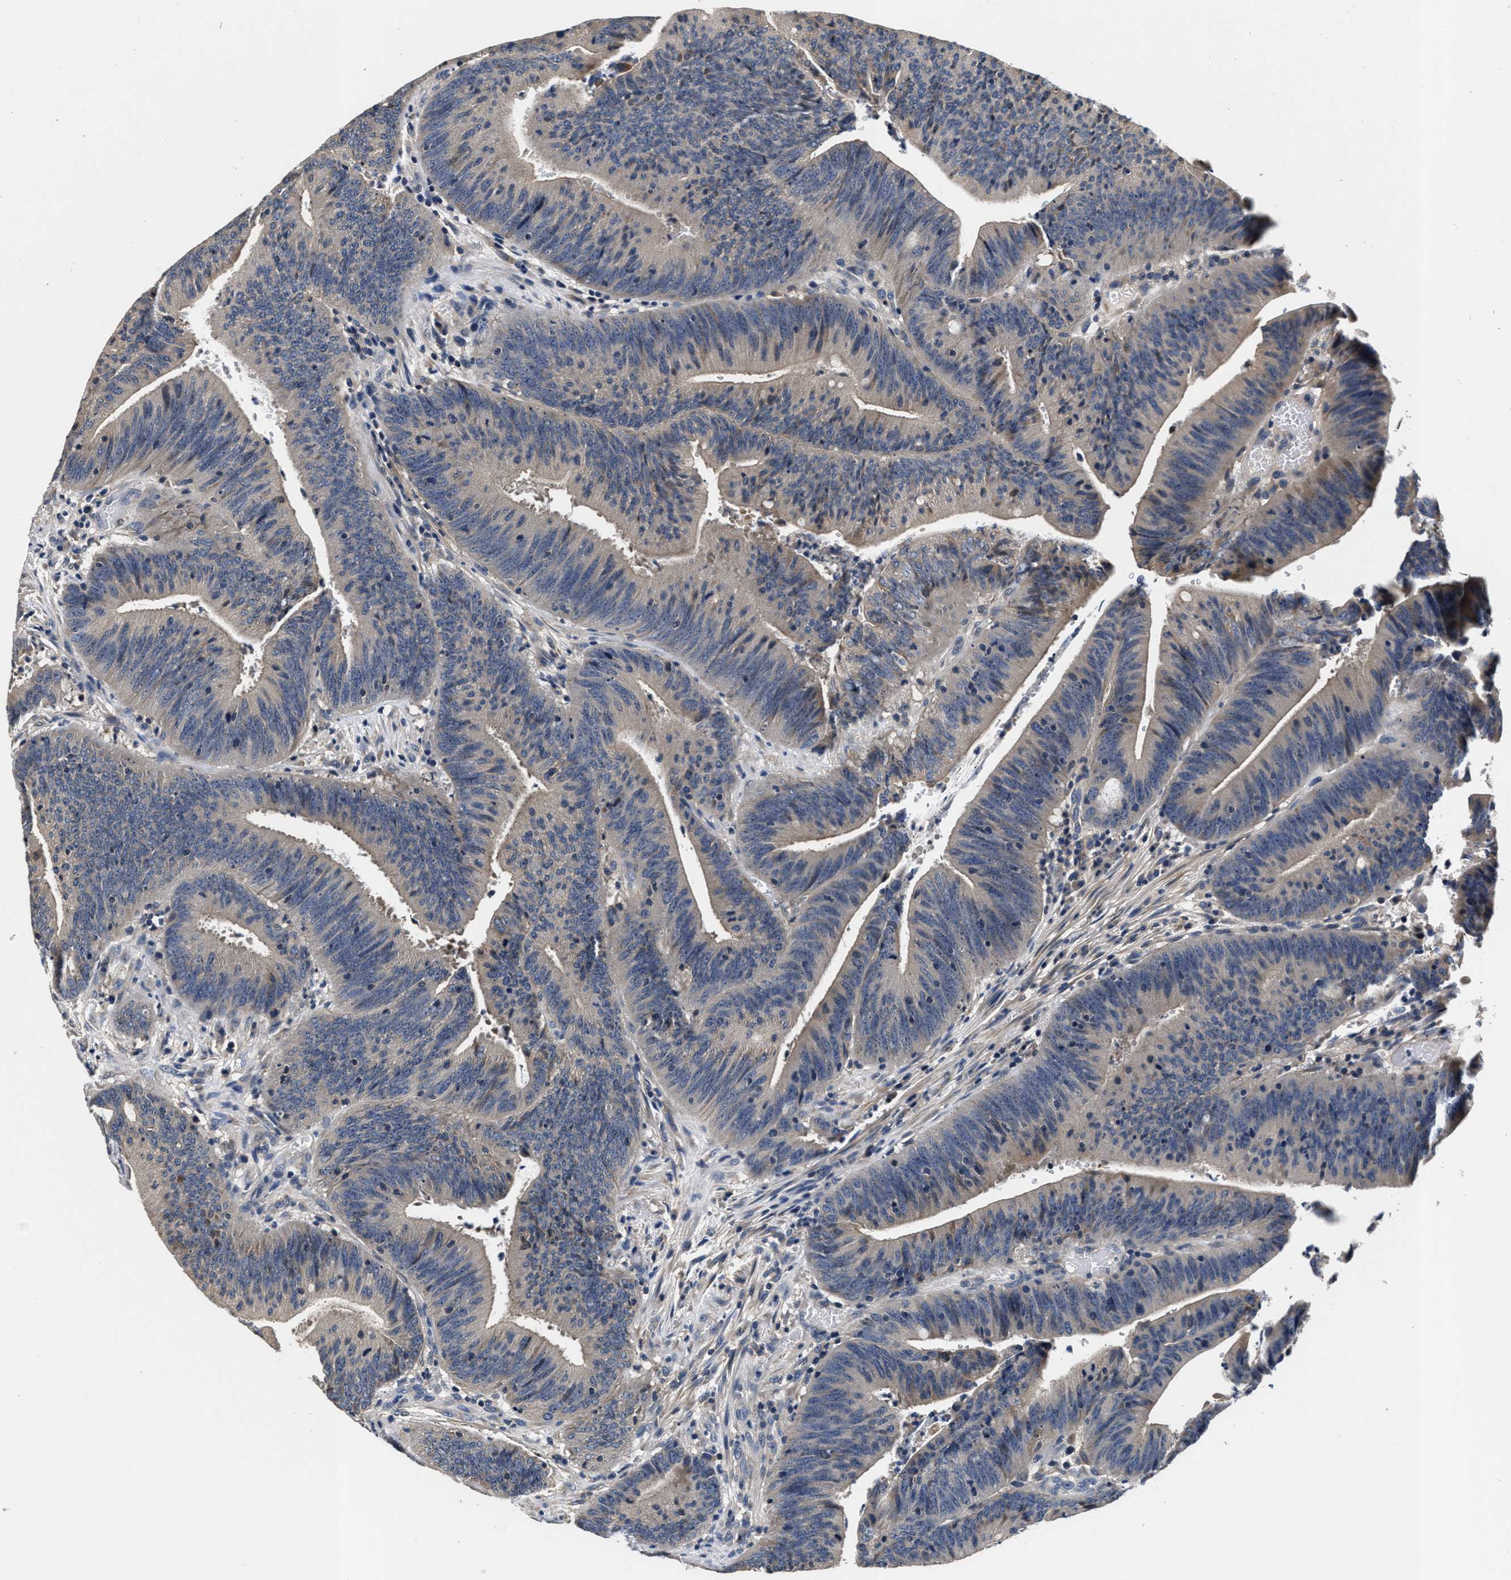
{"staining": {"intensity": "weak", "quantity": "25%-75%", "location": "cytoplasmic/membranous"}, "tissue": "colorectal cancer", "cell_type": "Tumor cells", "image_type": "cancer", "snomed": [{"axis": "morphology", "description": "Normal tissue, NOS"}, {"axis": "morphology", "description": "Adenocarcinoma, NOS"}, {"axis": "topography", "description": "Rectum"}], "caption": "A histopathology image of human adenocarcinoma (colorectal) stained for a protein displays weak cytoplasmic/membranous brown staining in tumor cells.", "gene": "ANKIB1", "patient": {"sex": "female", "age": 66}}